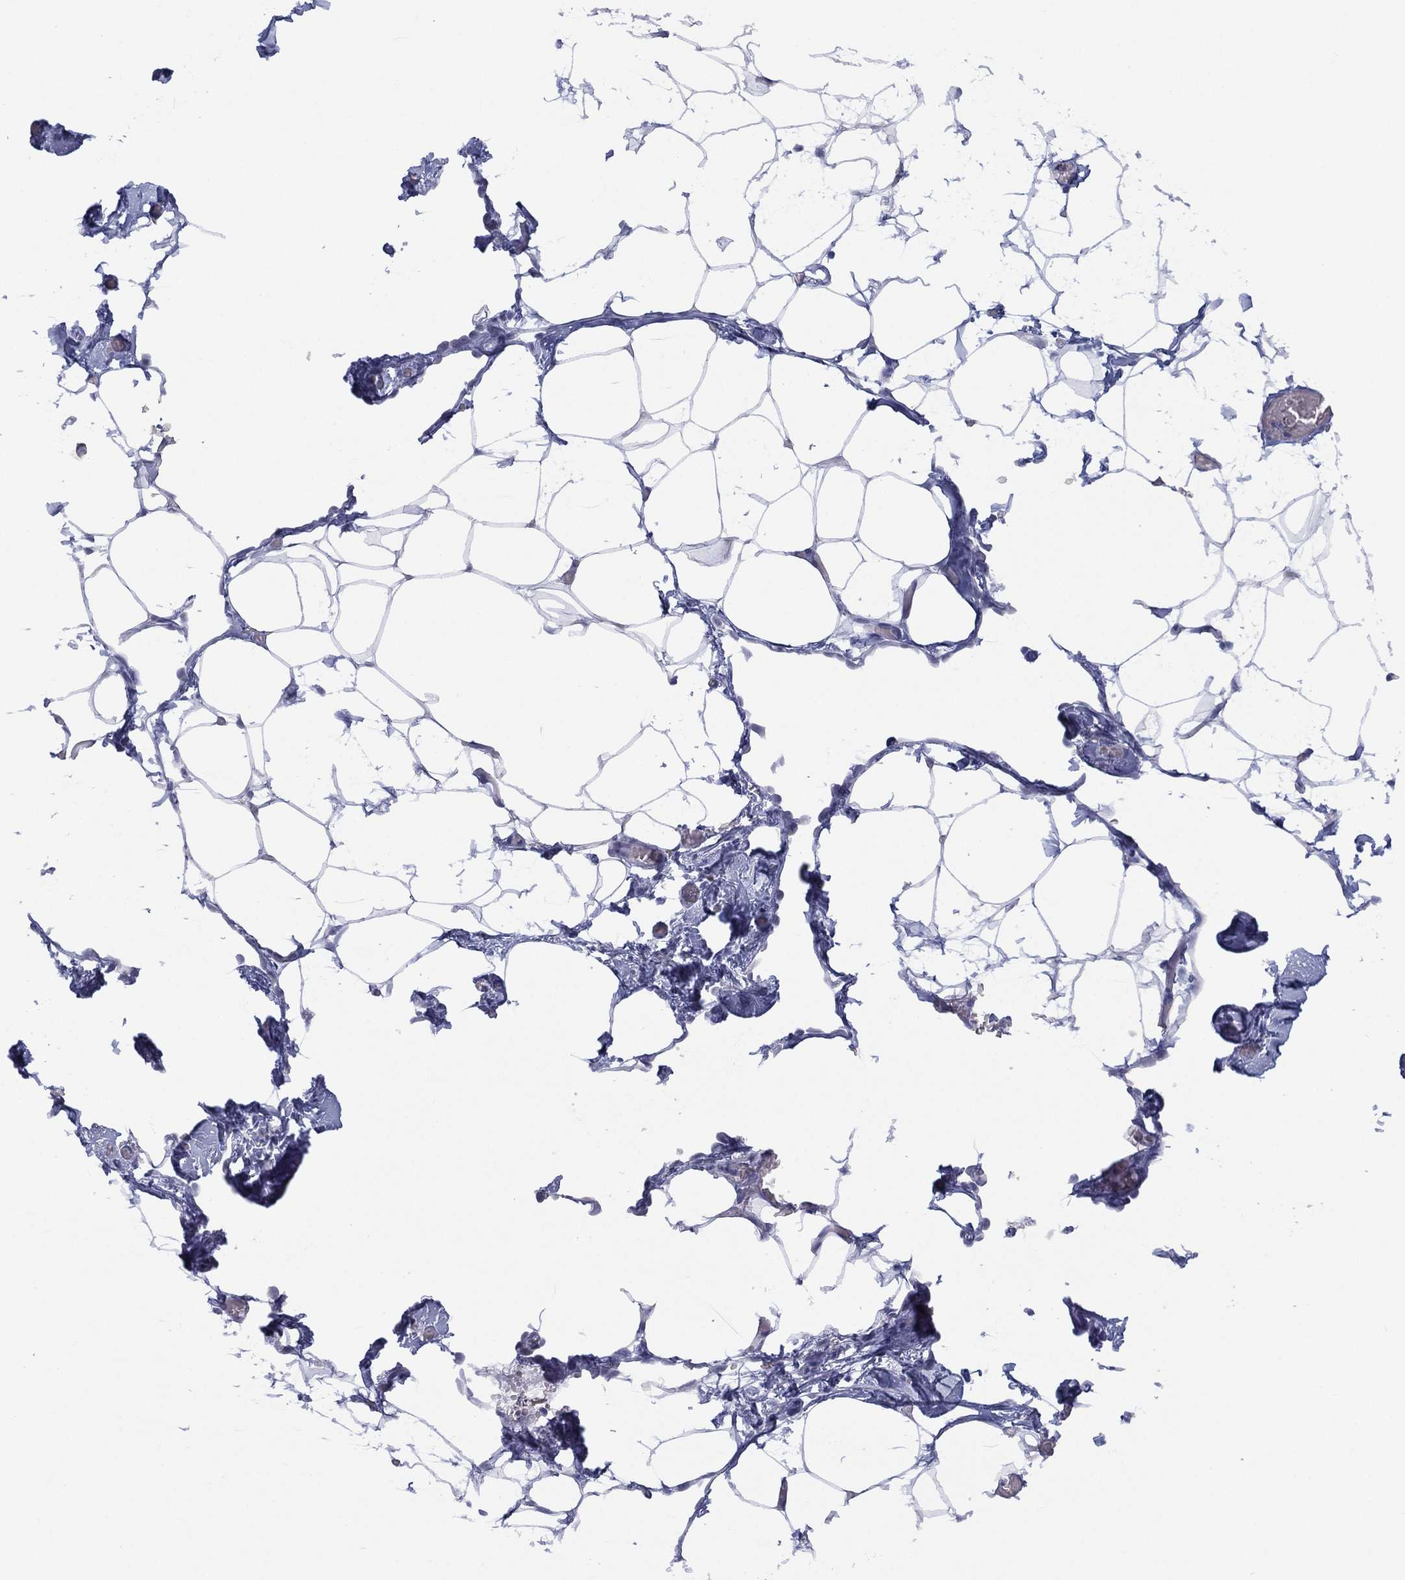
{"staining": {"intensity": "negative", "quantity": "none", "location": "none"}, "tissue": "adipose tissue", "cell_type": "Adipocytes", "image_type": "normal", "snomed": [{"axis": "morphology", "description": "Normal tissue, NOS"}, {"axis": "topography", "description": "Adipose tissue"}], "caption": "Adipocytes show no significant protein staining in normal adipose tissue. (Stains: DAB IHC with hematoxylin counter stain, Microscopy: brightfield microscopy at high magnification).", "gene": "SLC4A4", "patient": {"sex": "male", "age": 57}}